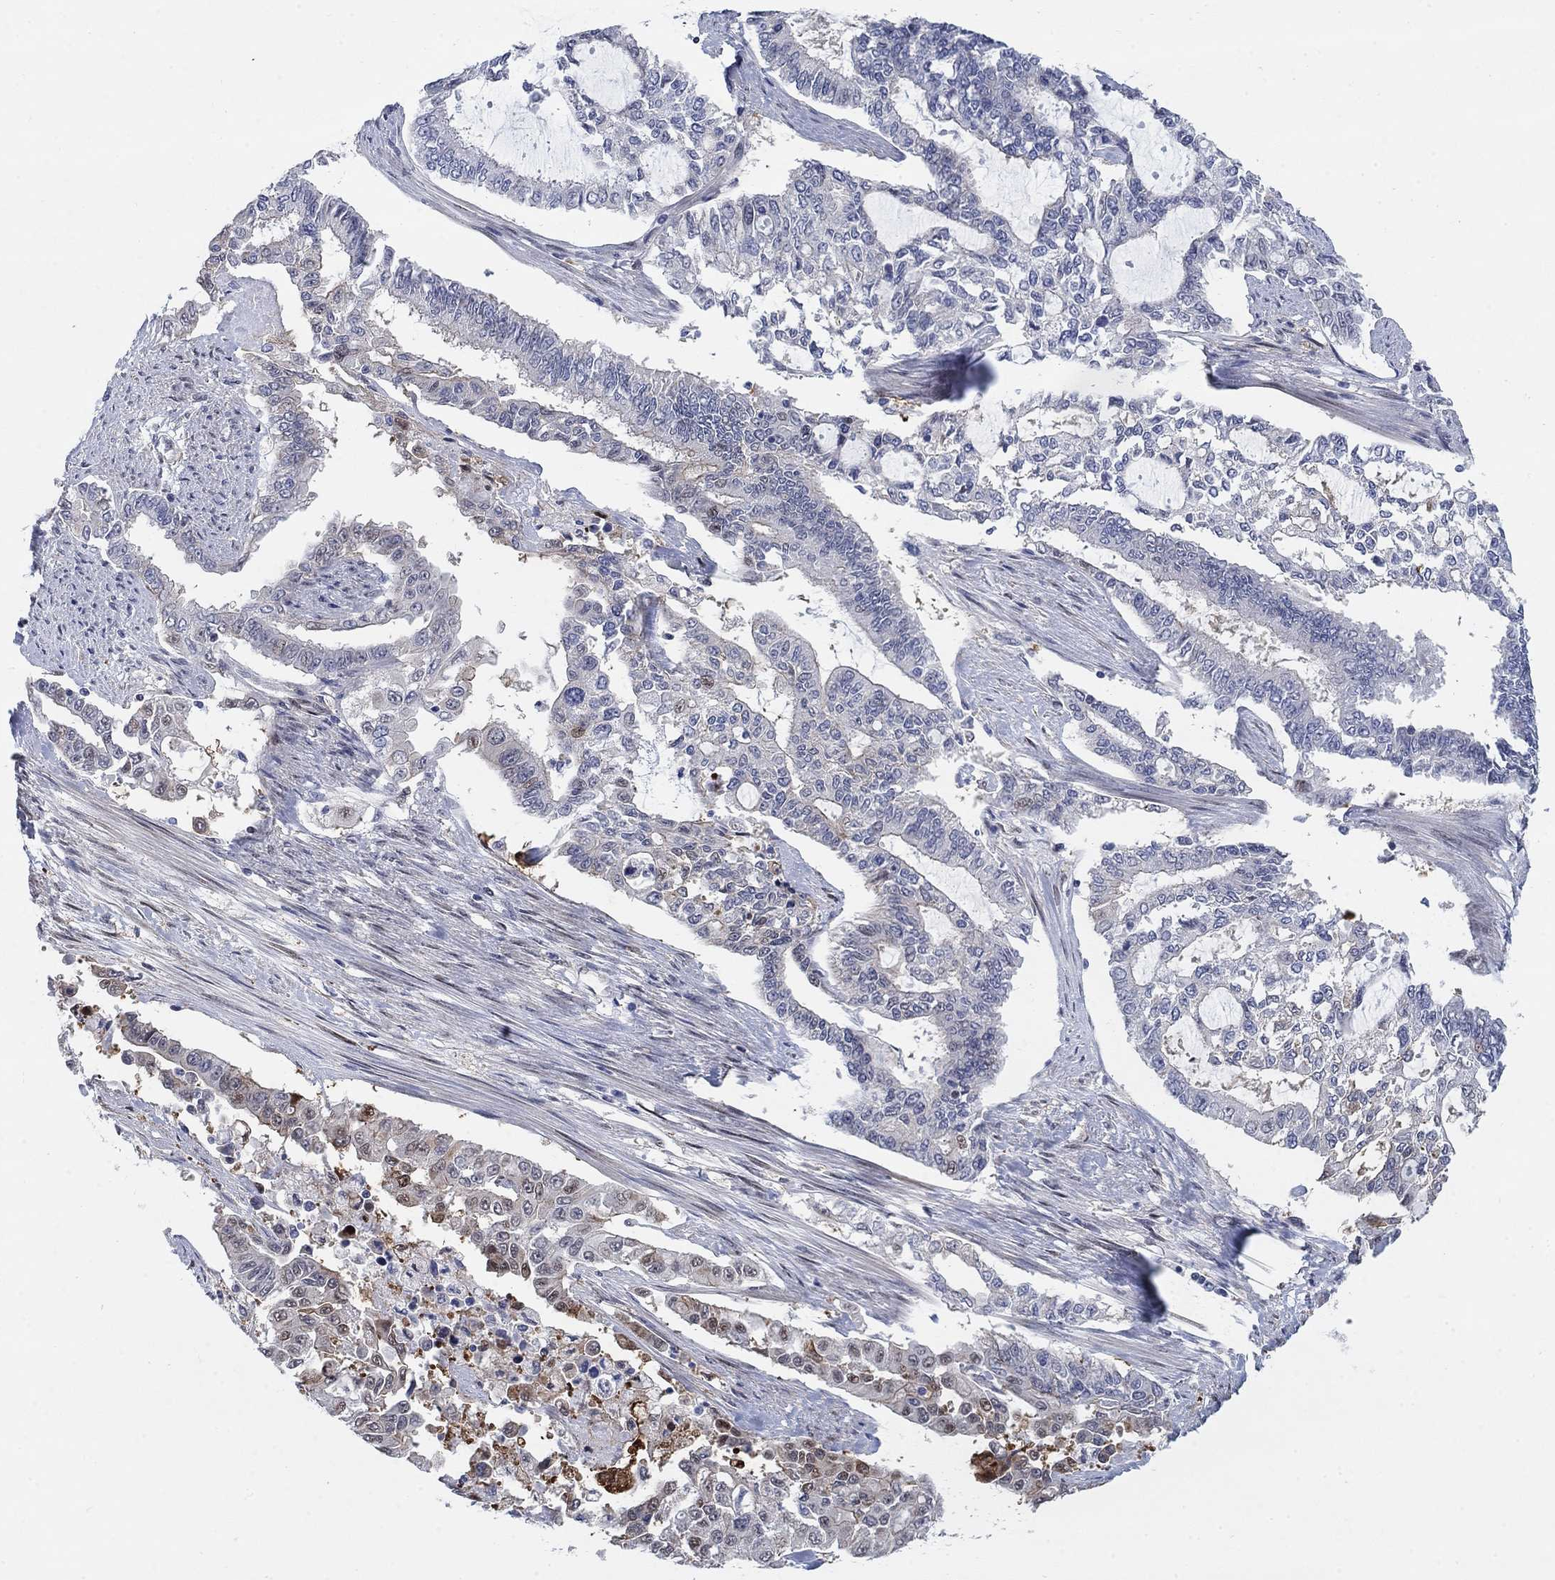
{"staining": {"intensity": "negative", "quantity": "none", "location": "none"}, "tissue": "endometrial cancer", "cell_type": "Tumor cells", "image_type": "cancer", "snomed": [{"axis": "morphology", "description": "Adenocarcinoma, NOS"}, {"axis": "topography", "description": "Uterus"}], "caption": "This is an immunohistochemistry (IHC) image of endometrial cancer. There is no expression in tumor cells.", "gene": "MYO3A", "patient": {"sex": "female", "age": 59}}